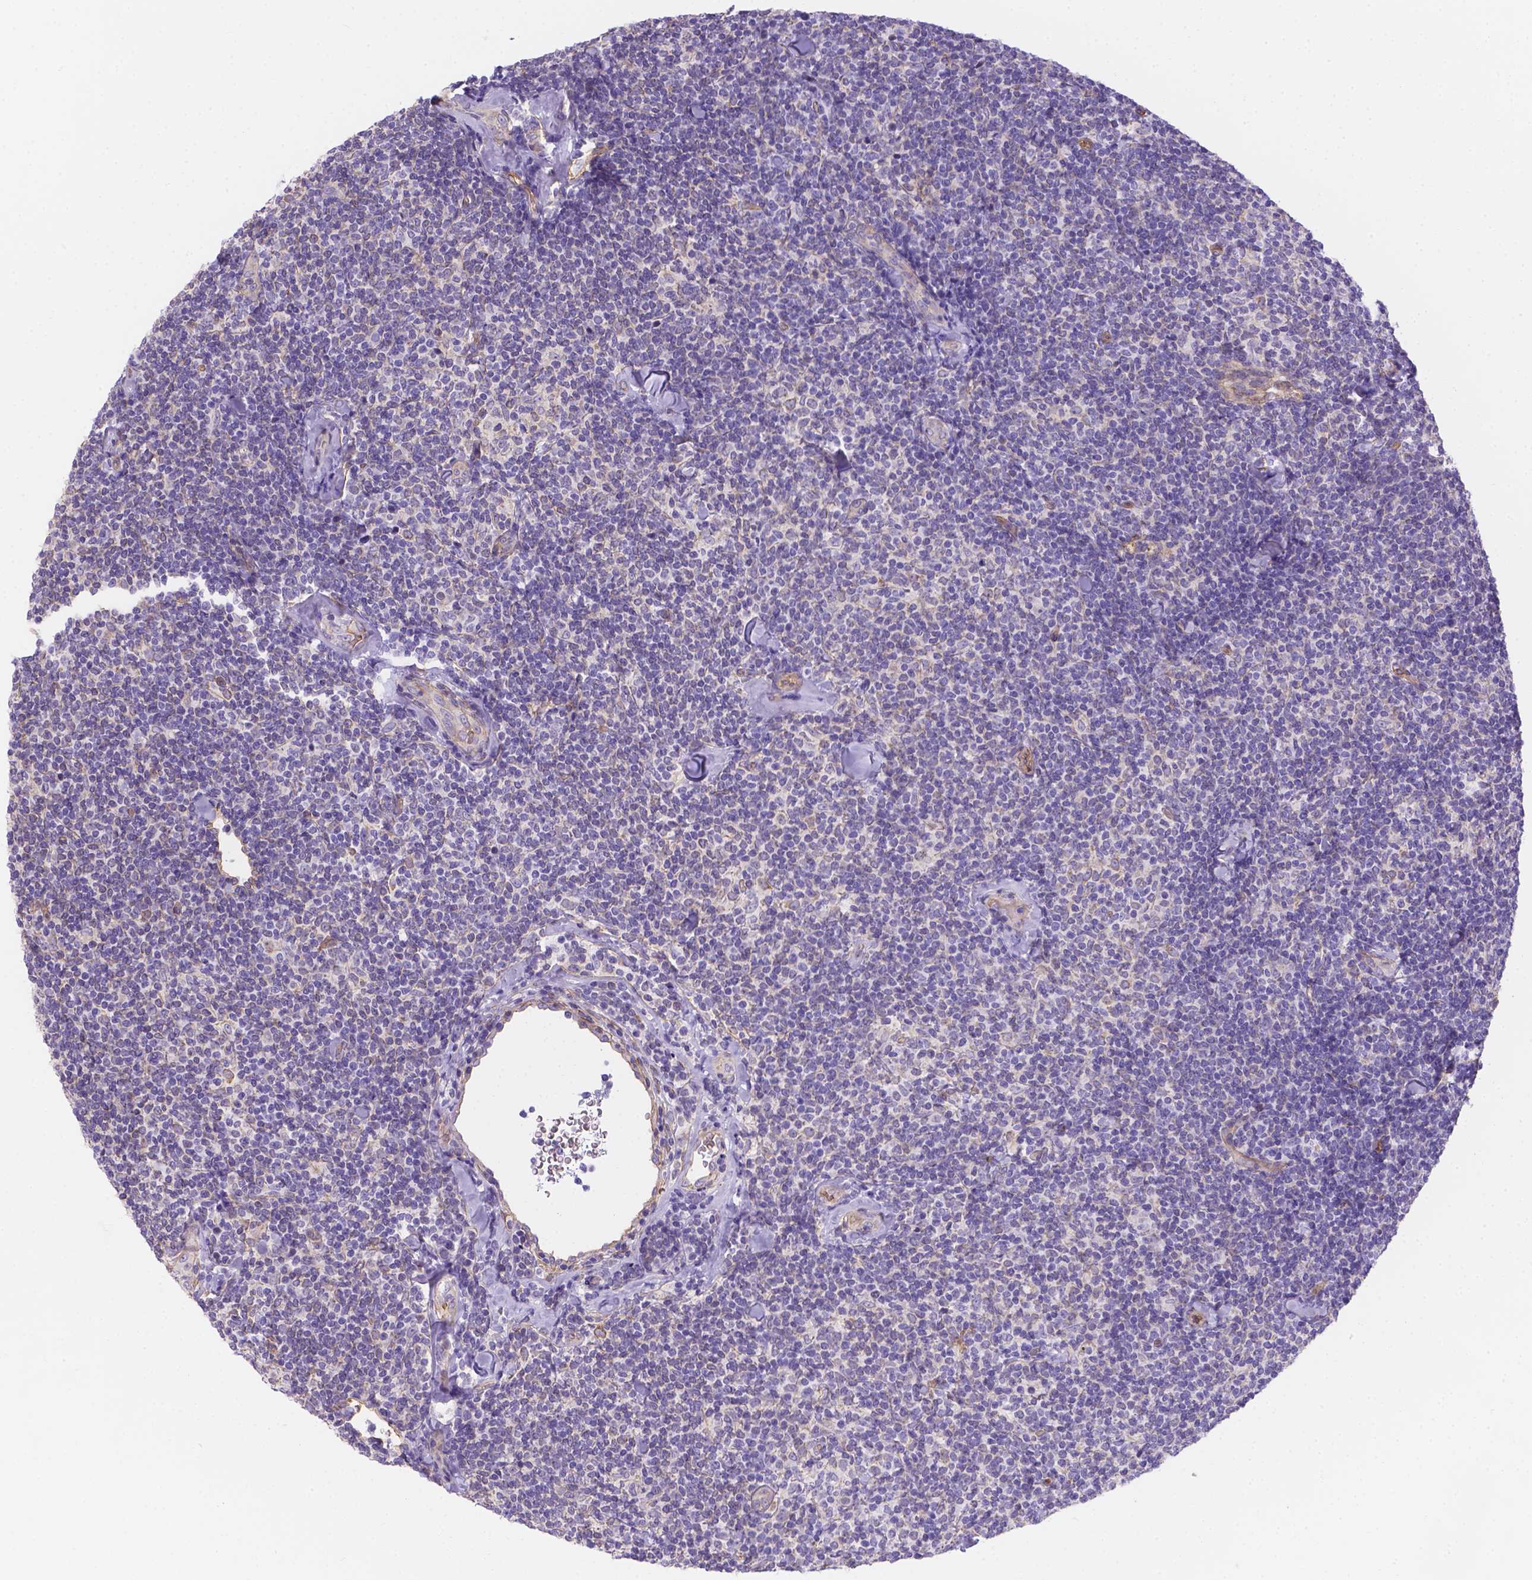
{"staining": {"intensity": "negative", "quantity": "none", "location": "none"}, "tissue": "lymphoma", "cell_type": "Tumor cells", "image_type": "cancer", "snomed": [{"axis": "morphology", "description": "Malignant lymphoma, non-Hodgkin's type, Low grade"}, {"axis": "topography", "description": "Lymph node"}], "caption": "IHC photomicrograph of human low-grade malignant lymphoma, non-Hodgkin's type stained for a protein (brown), which exhibits no positivity in tumor cells.", "gene": "SLC40A1", "patient": {"sex": "female", "age": 56}}